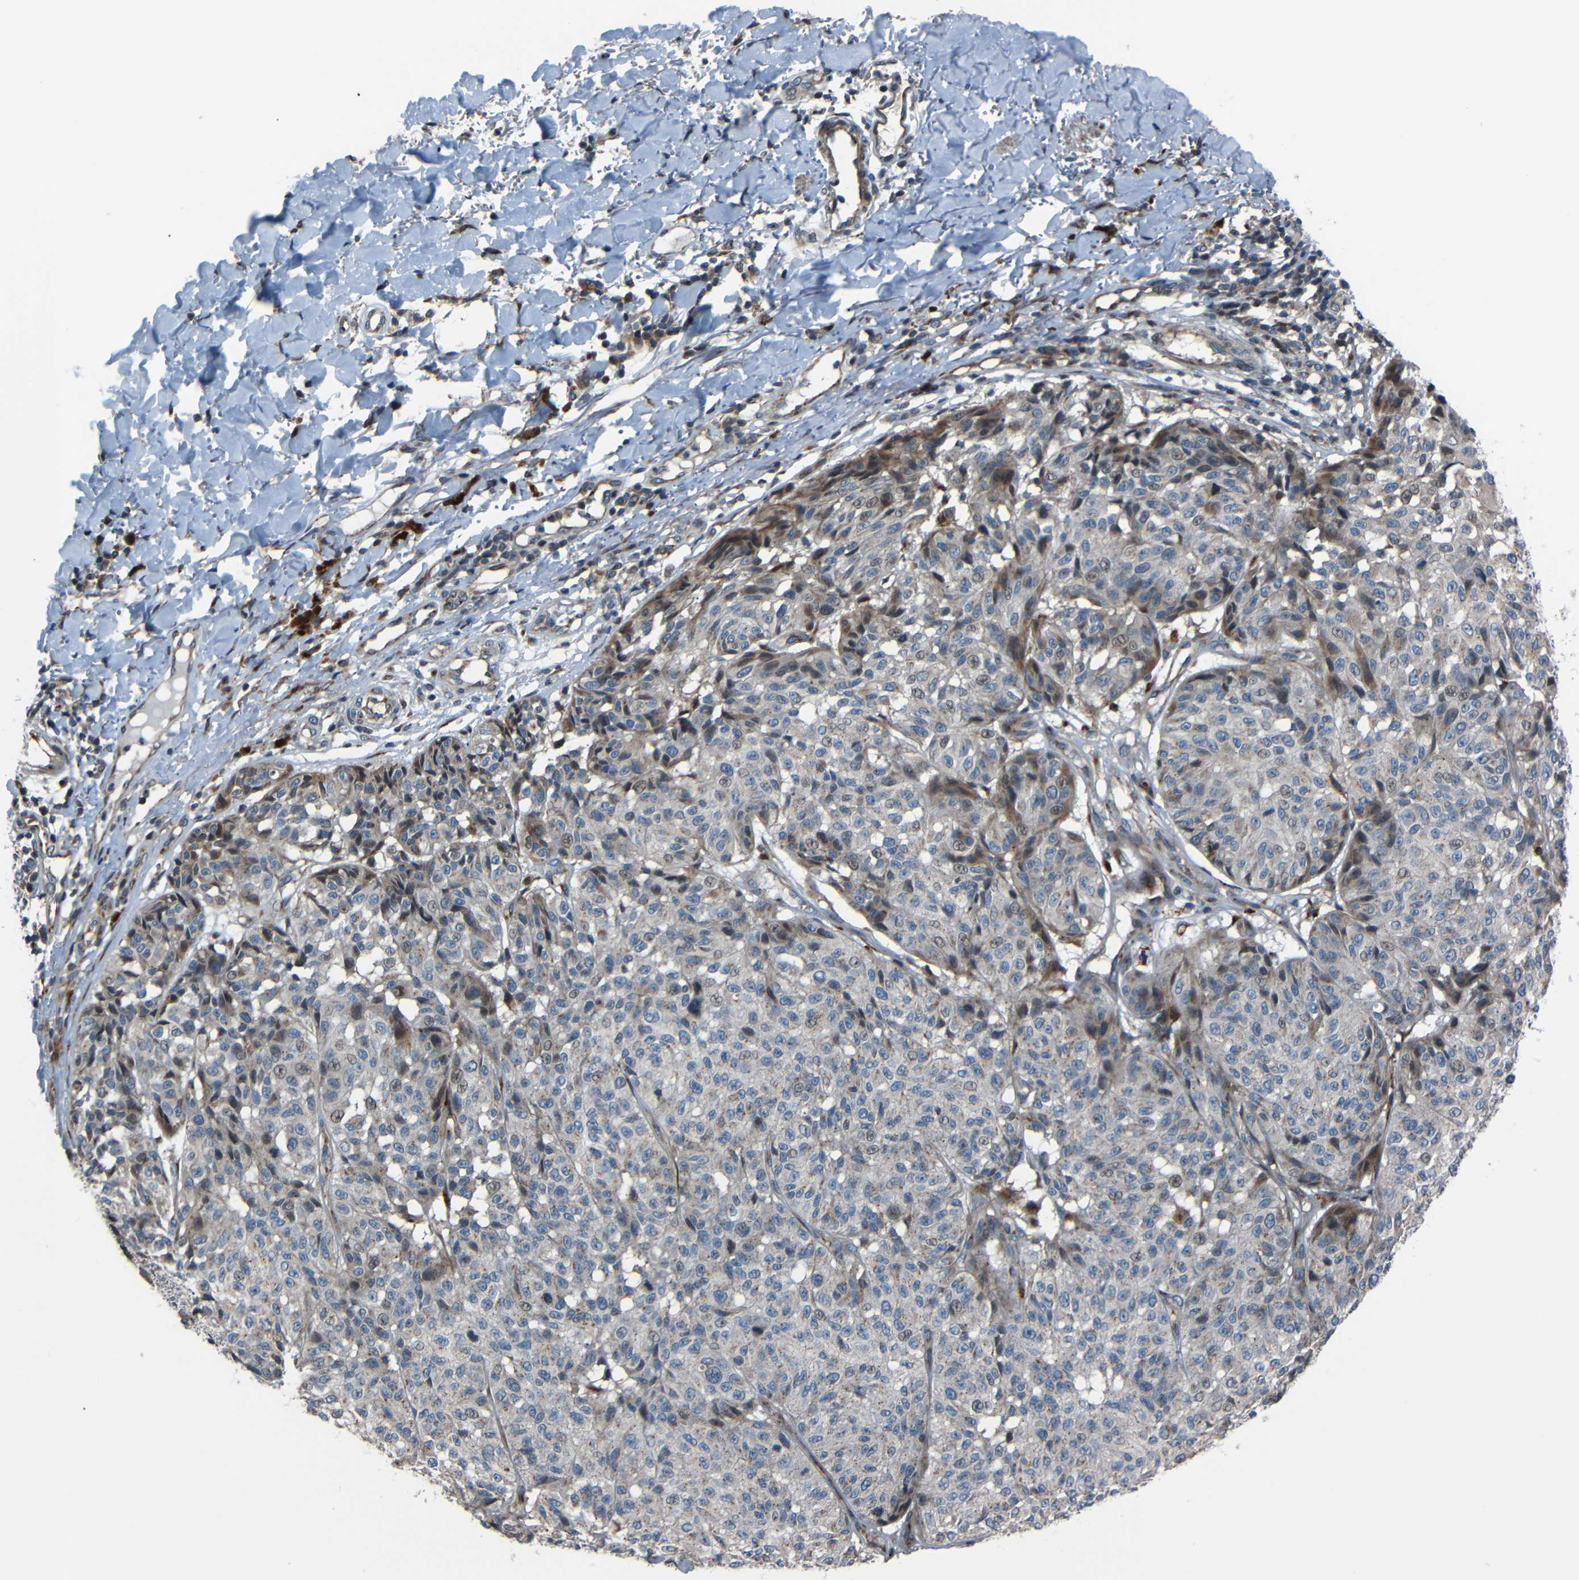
{"staining": {"intensity": "weak", "quantity": "<25%", "location": "nuclear"}, "tissue": "melanoma", "cell_type": "Tumor cells", "image_type": "cancer", "snomed": [{"axis": "morphology", "description": "Malignant melanoma, NOS"}, {"axis": "topography", "description": "Skin"}], "caption": "Micrograph shows no significant protein staining in tumor cells of malignant melanoma. (DAB (3,3'-diaminobenzidine) immunohistochemistry (IHC) with hematoxylin counter stain).", "gene": "AKAP9", "patient": {"sex": "female", "age": 46}}